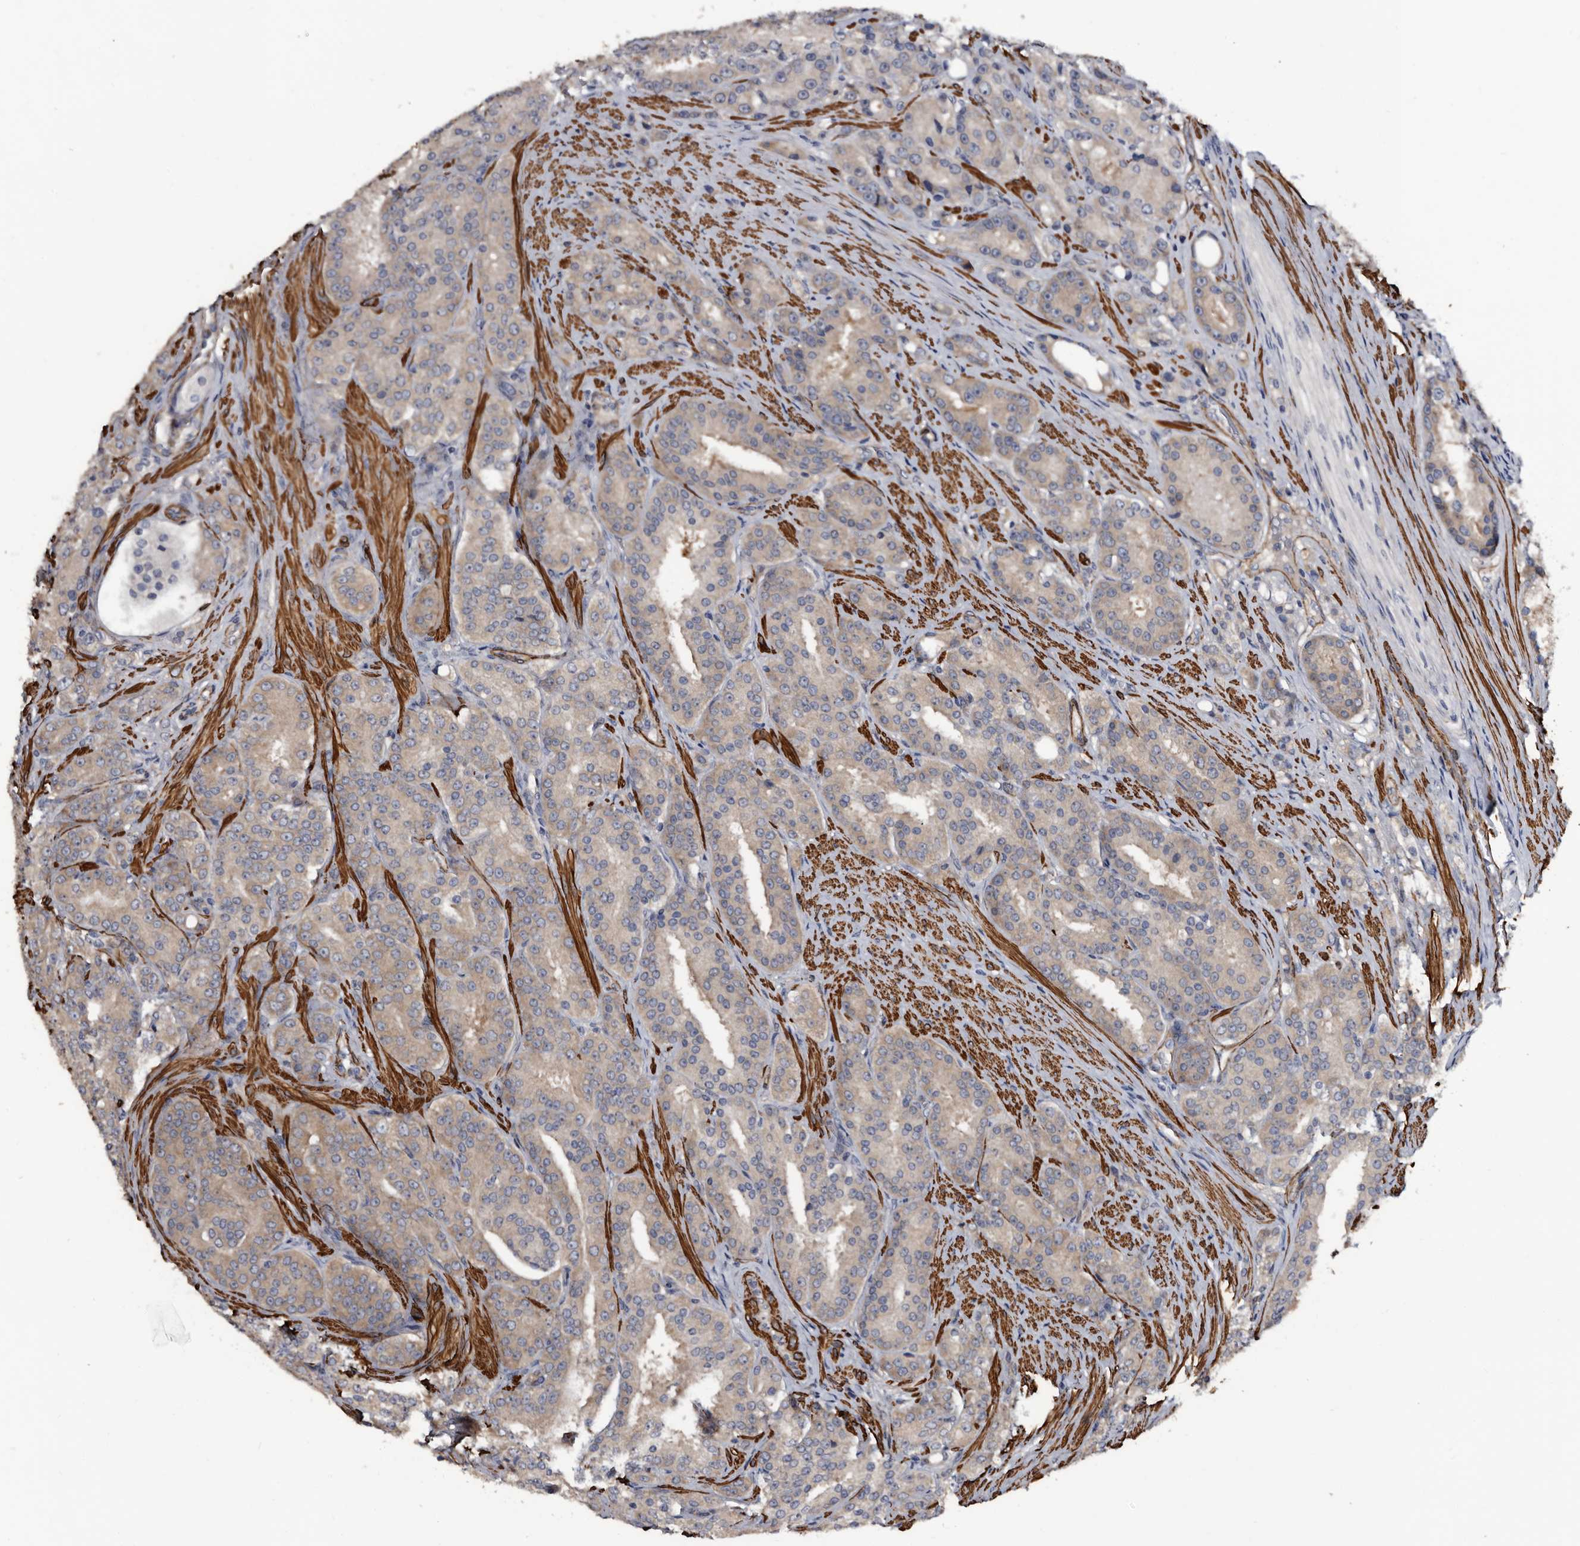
{"staining": {"intensity": "weak", "quantity": "<25%", "location": "cytoplasmic/membranous"}, "tissue": "prostate cancer", "cell_type": "Tumor cells", "image_type": "cancer", "snomed": [{"axis": "morphology", "description": "Adenocarcinoma, High grade"}, {"axis": "topography", "description": "Prostate"}], "caption": "Immunohistochemistry (IHC) of human prostate cancer exhibits no expression in tumor cells.", "gene": "IARS1", "patient": {"sex": "male", "age": 60}}